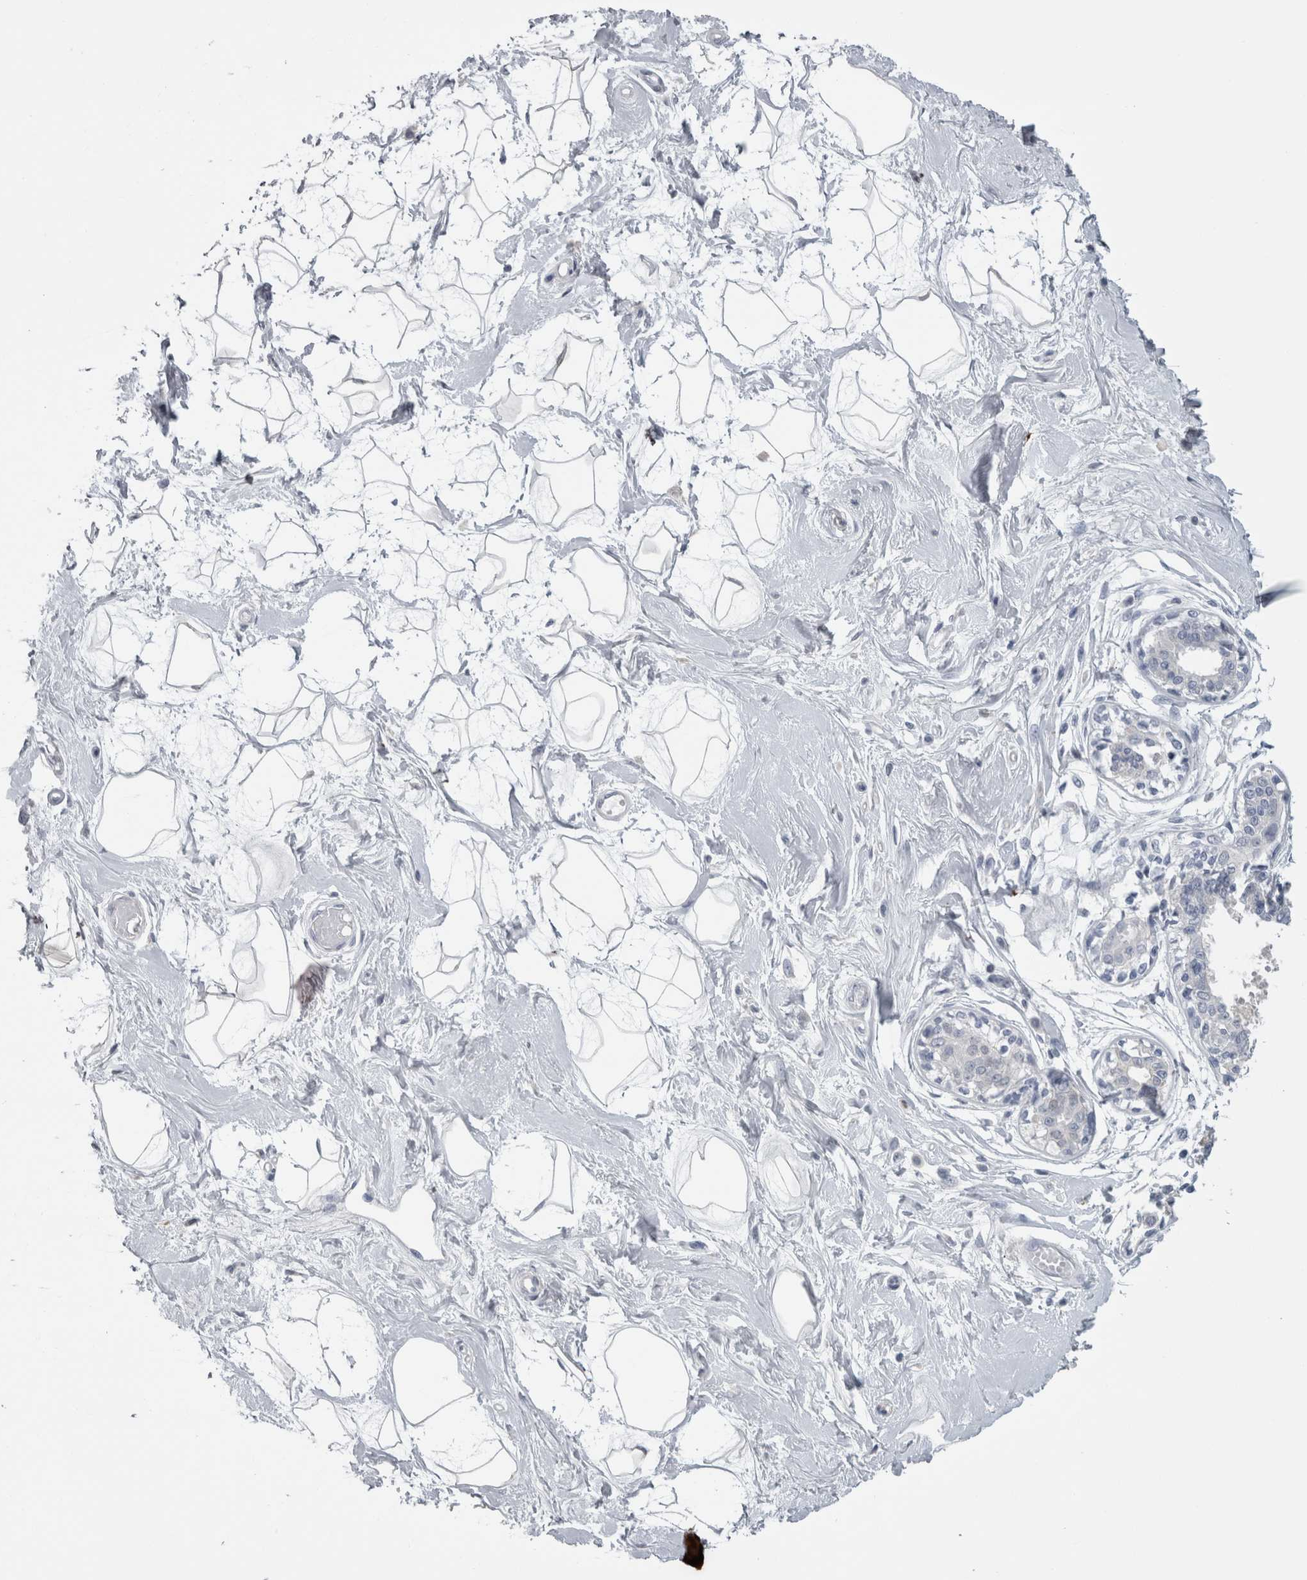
{"staining": {"intensity": "negative", "quantity": "none", "location": "none"}, "tissue": "breast", "cell_type": "Adipocytes", "image_type": "normal", "snomed": [{"axis": "morphology", "description": "Normal tissue, NOS"}, {"axis": "topography", "description": "Breast"}], "caption": "A high-resolution photomicrograph shows IHC staining of normal breast, which reveals no significant expression in adipocytes. (DAB (3,3'-diaminobenzidine) IHC with hematoxylin counter stain).", "gene": "TCAP", "patient": {"sex": "female", "age": 45}}